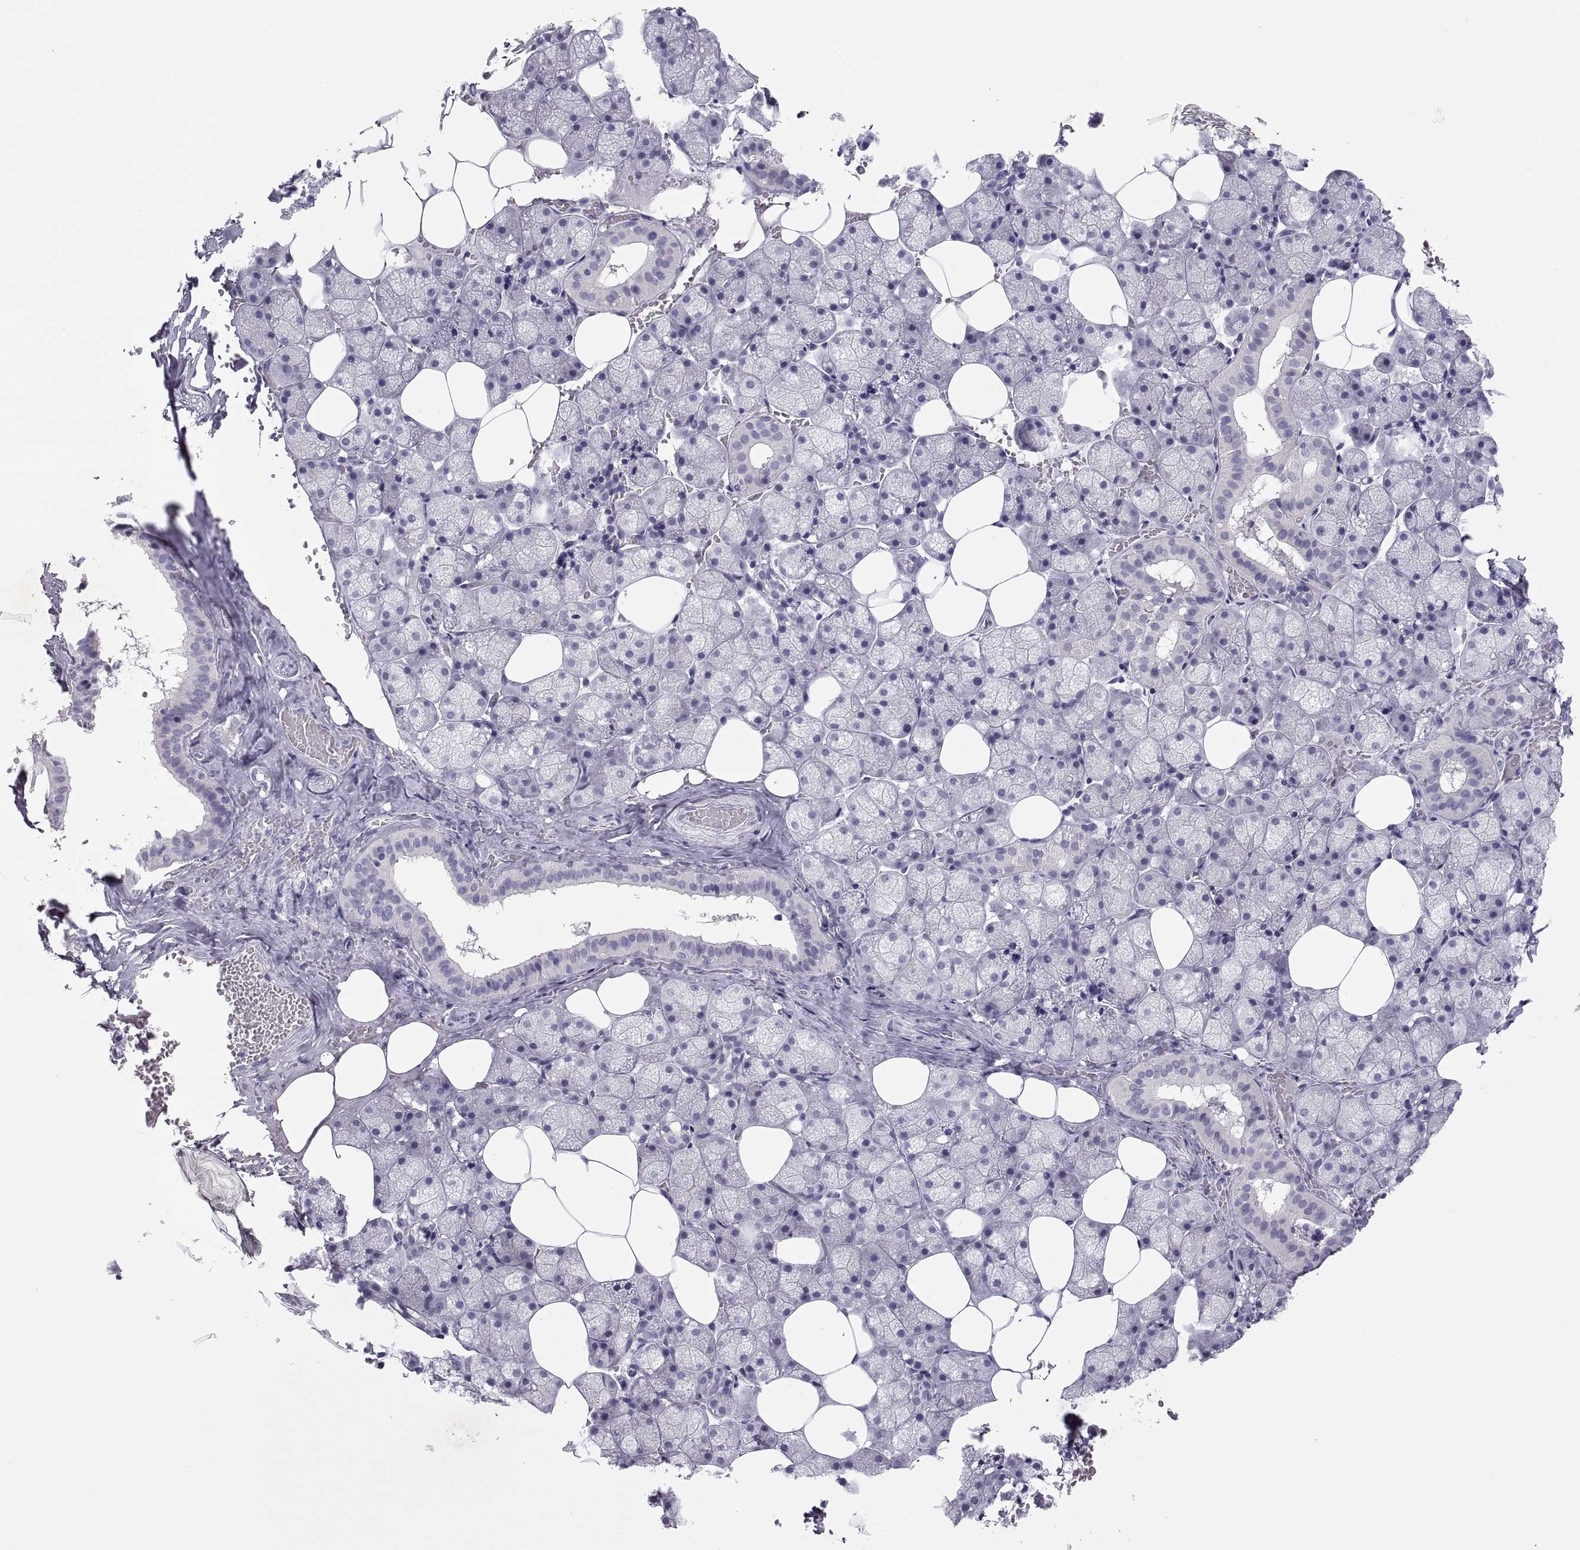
{"staining": {"intensity": "negative", "quantity": "none", "location": "none"}, "tissue": "salivary gland", "cell_type": "Glandular cells", "image_type": "normal", "snomed": [{"axis": "morphology", "description": "Normal tissue, NOS"}, {"axis": "topography", "description": "Salivary gland"}], "caption": "This is an immunohistochemistry (IHC) photomicrograph of benign salivary gland. There is no staining in glandular cells.", "gene": "MAGEB2", "patient": {"sex": "male", "age": 38}}